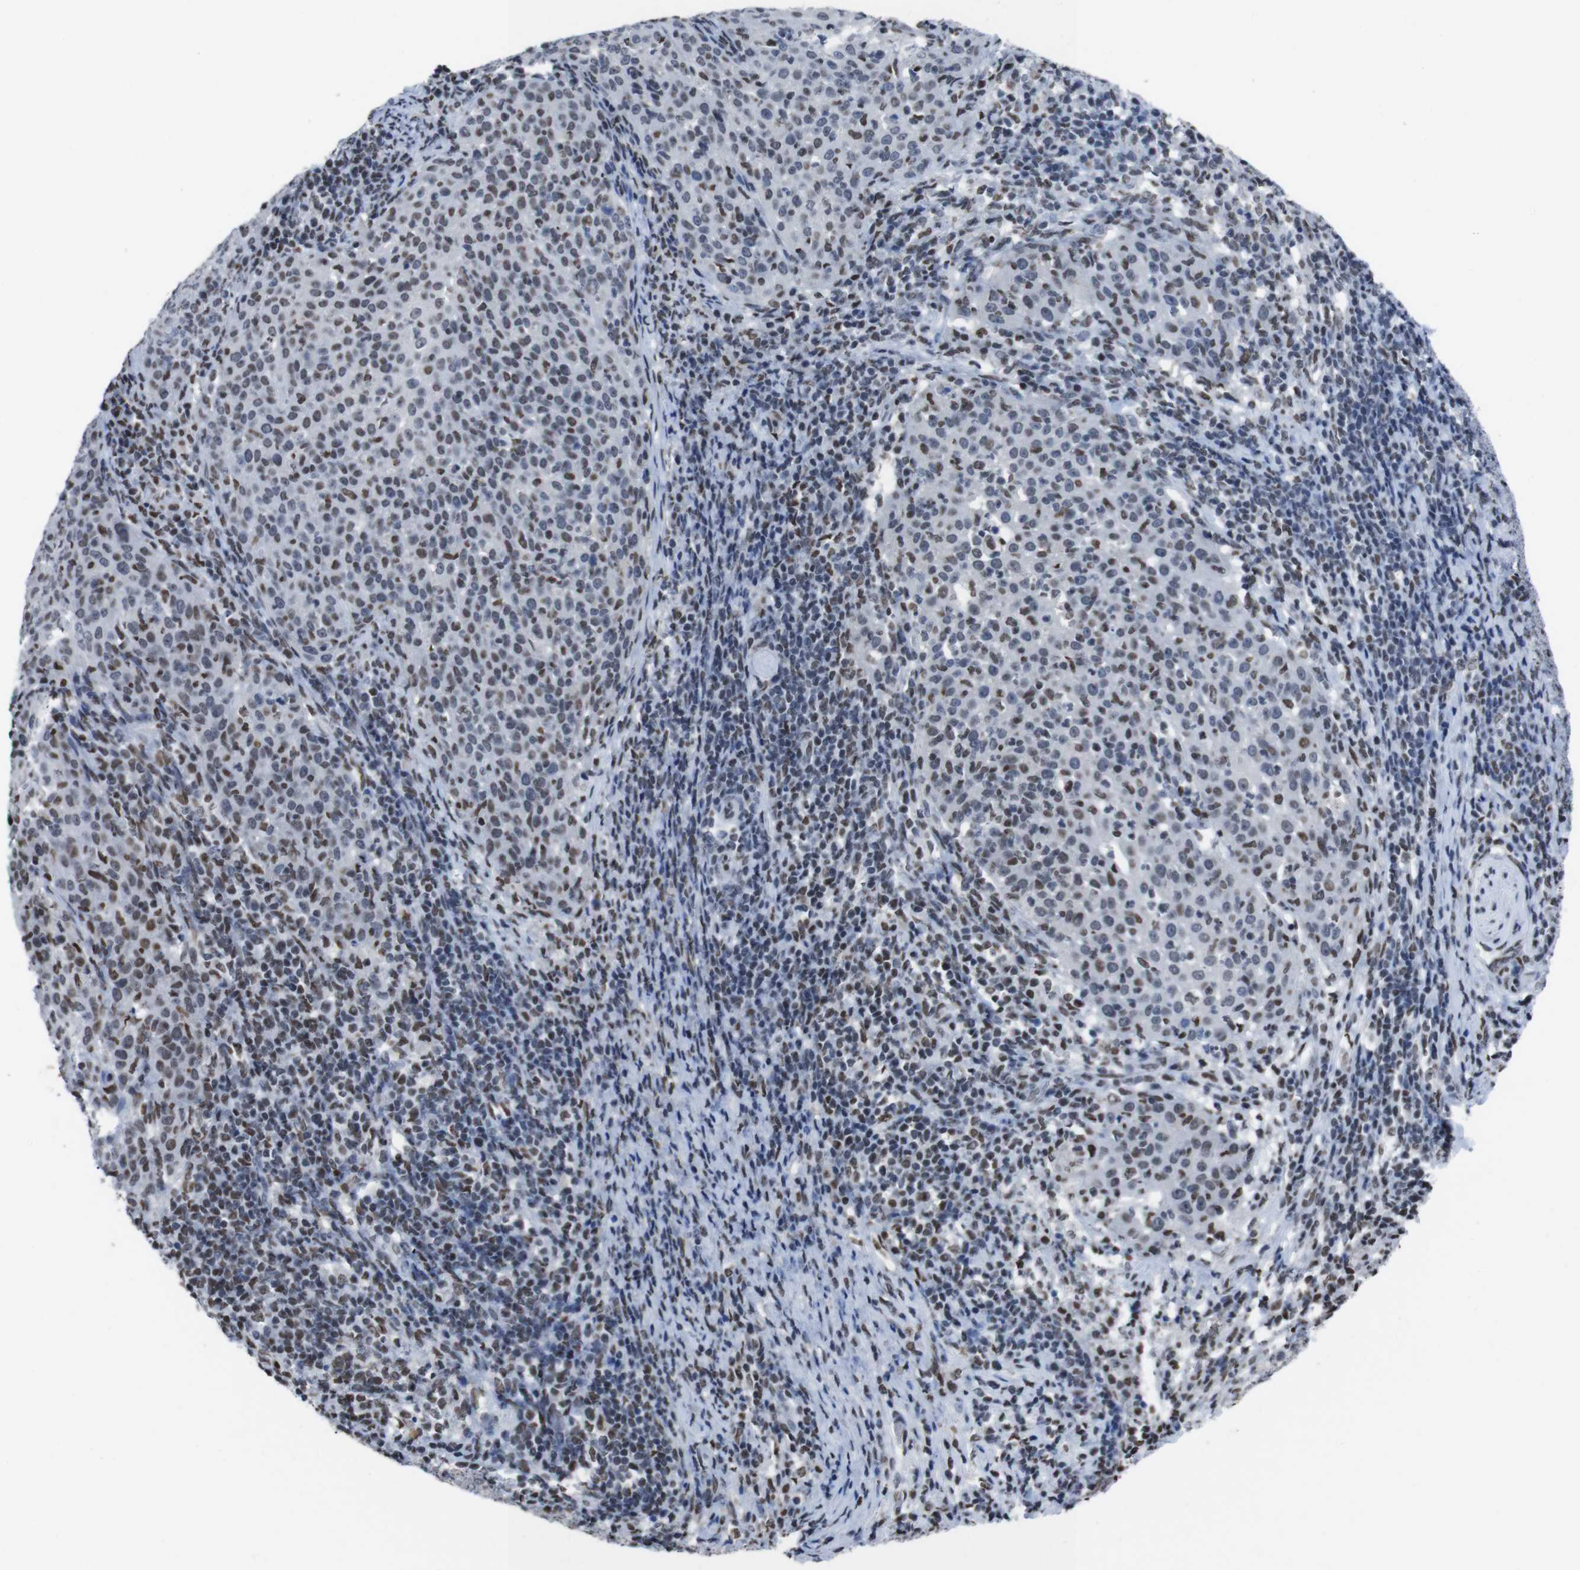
{"staining": {"intensity": "moderate", "quantity": ">75%", "location": "nuclear"}, "tissue": "cervical cancer", "cell_type": "Tumor cells", "image_type": "cancer", "snomed": [{"axis": "morphology", "description": "Squamous cell carcinoma, NOS"}, {"axis": "topography", "description": "Cervix"}], "caption": "Protein expression analysis of cervical squamous cell carcinoma shows moderate nuclear expression in about >75% of tumor cells.", "gene": "PIP4P2", "patient": {"sex": "female", "age": 51}}